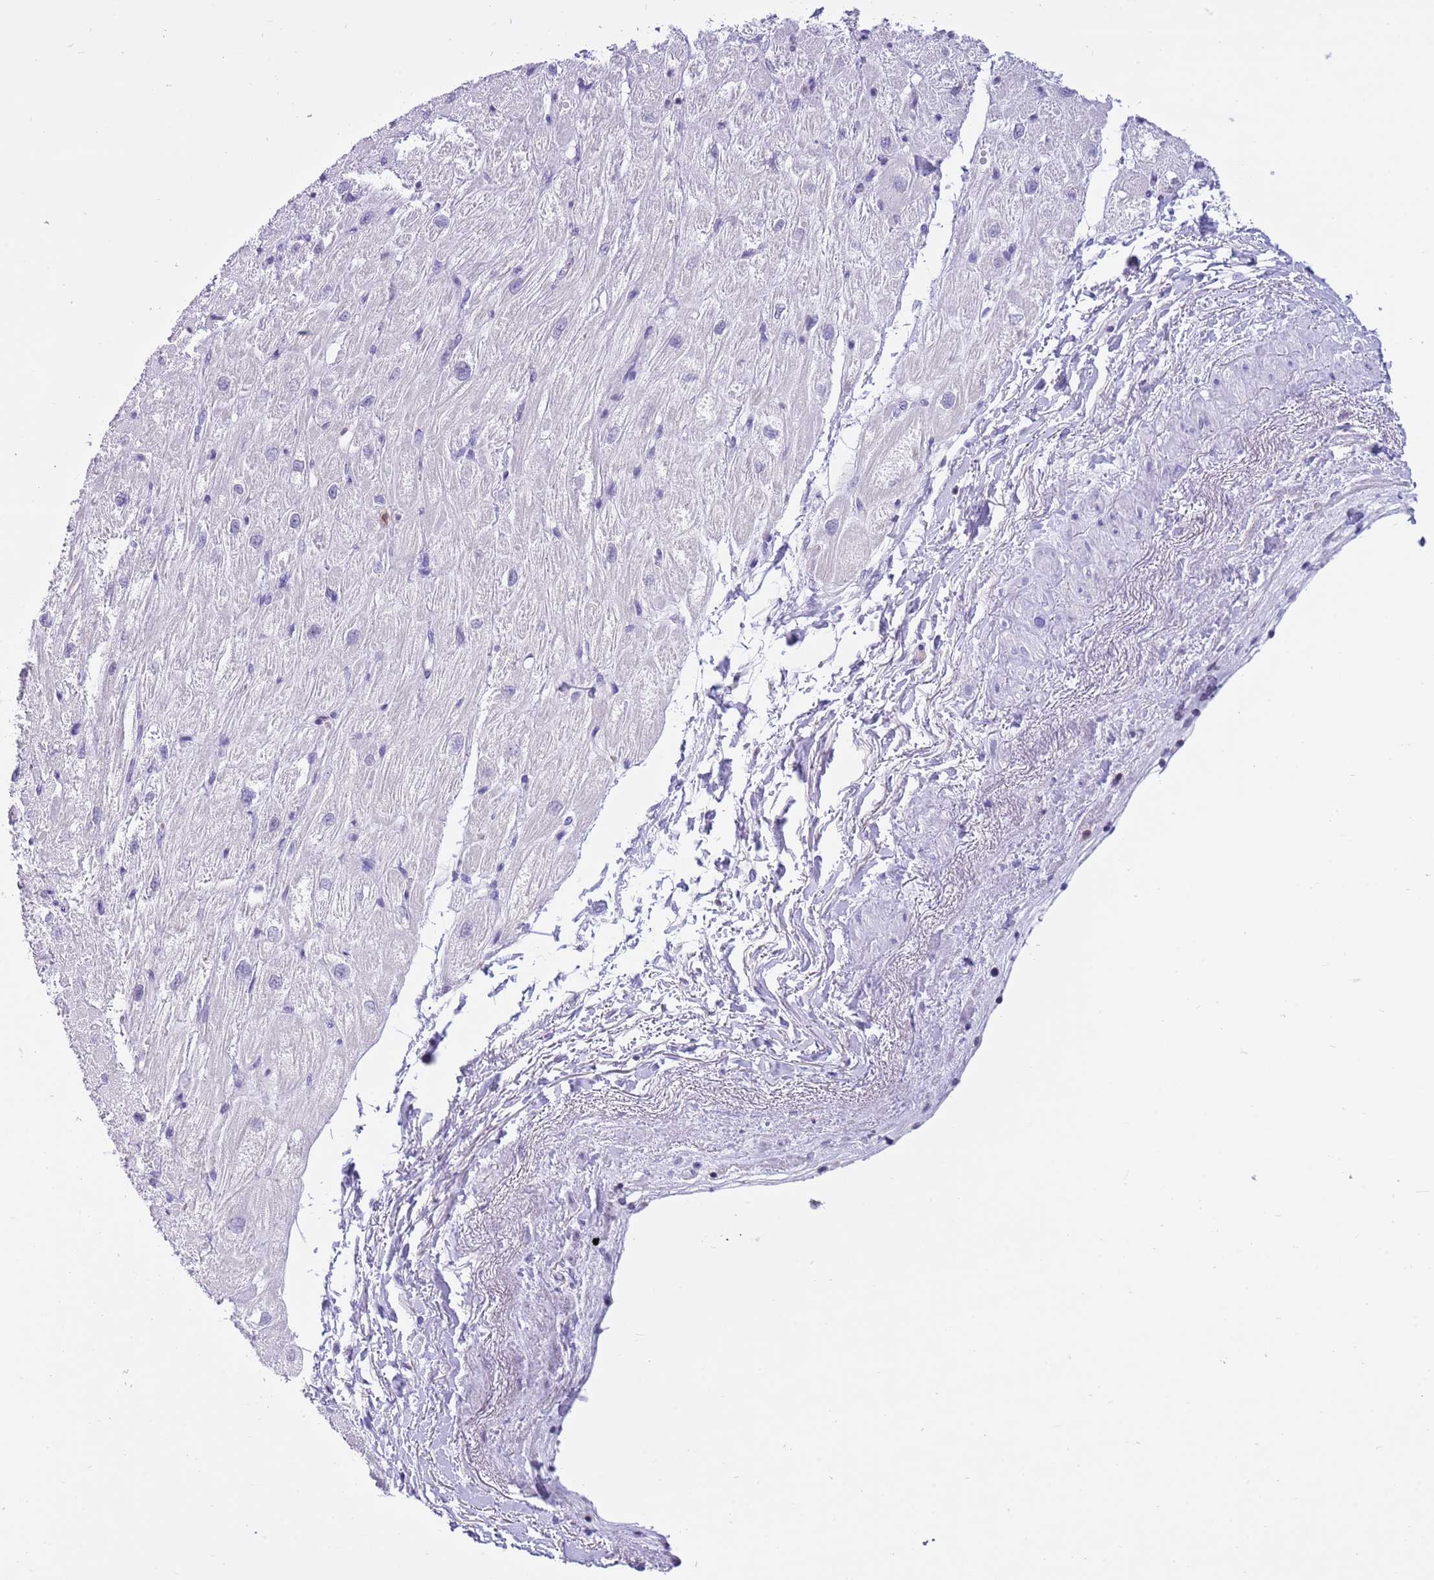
{"staining": {"intensity": "negative", "quantity": "none", "location": "none"}, "tissue": "heart muscle", "cell_type": "Cardiomyocytes", "image_type": "normal", "snomed": [{"axis": "morphology", "description": "Normal tissue, NOS"}, {"axis": "topography", "description": "Heart"}], "caption": "A histopathology image of heart muscle stained for a protein demonstrates no brown staining in cardiomyocytes.", "gene": "DDI2", "patient": {"sex": "male", "age": 65}}